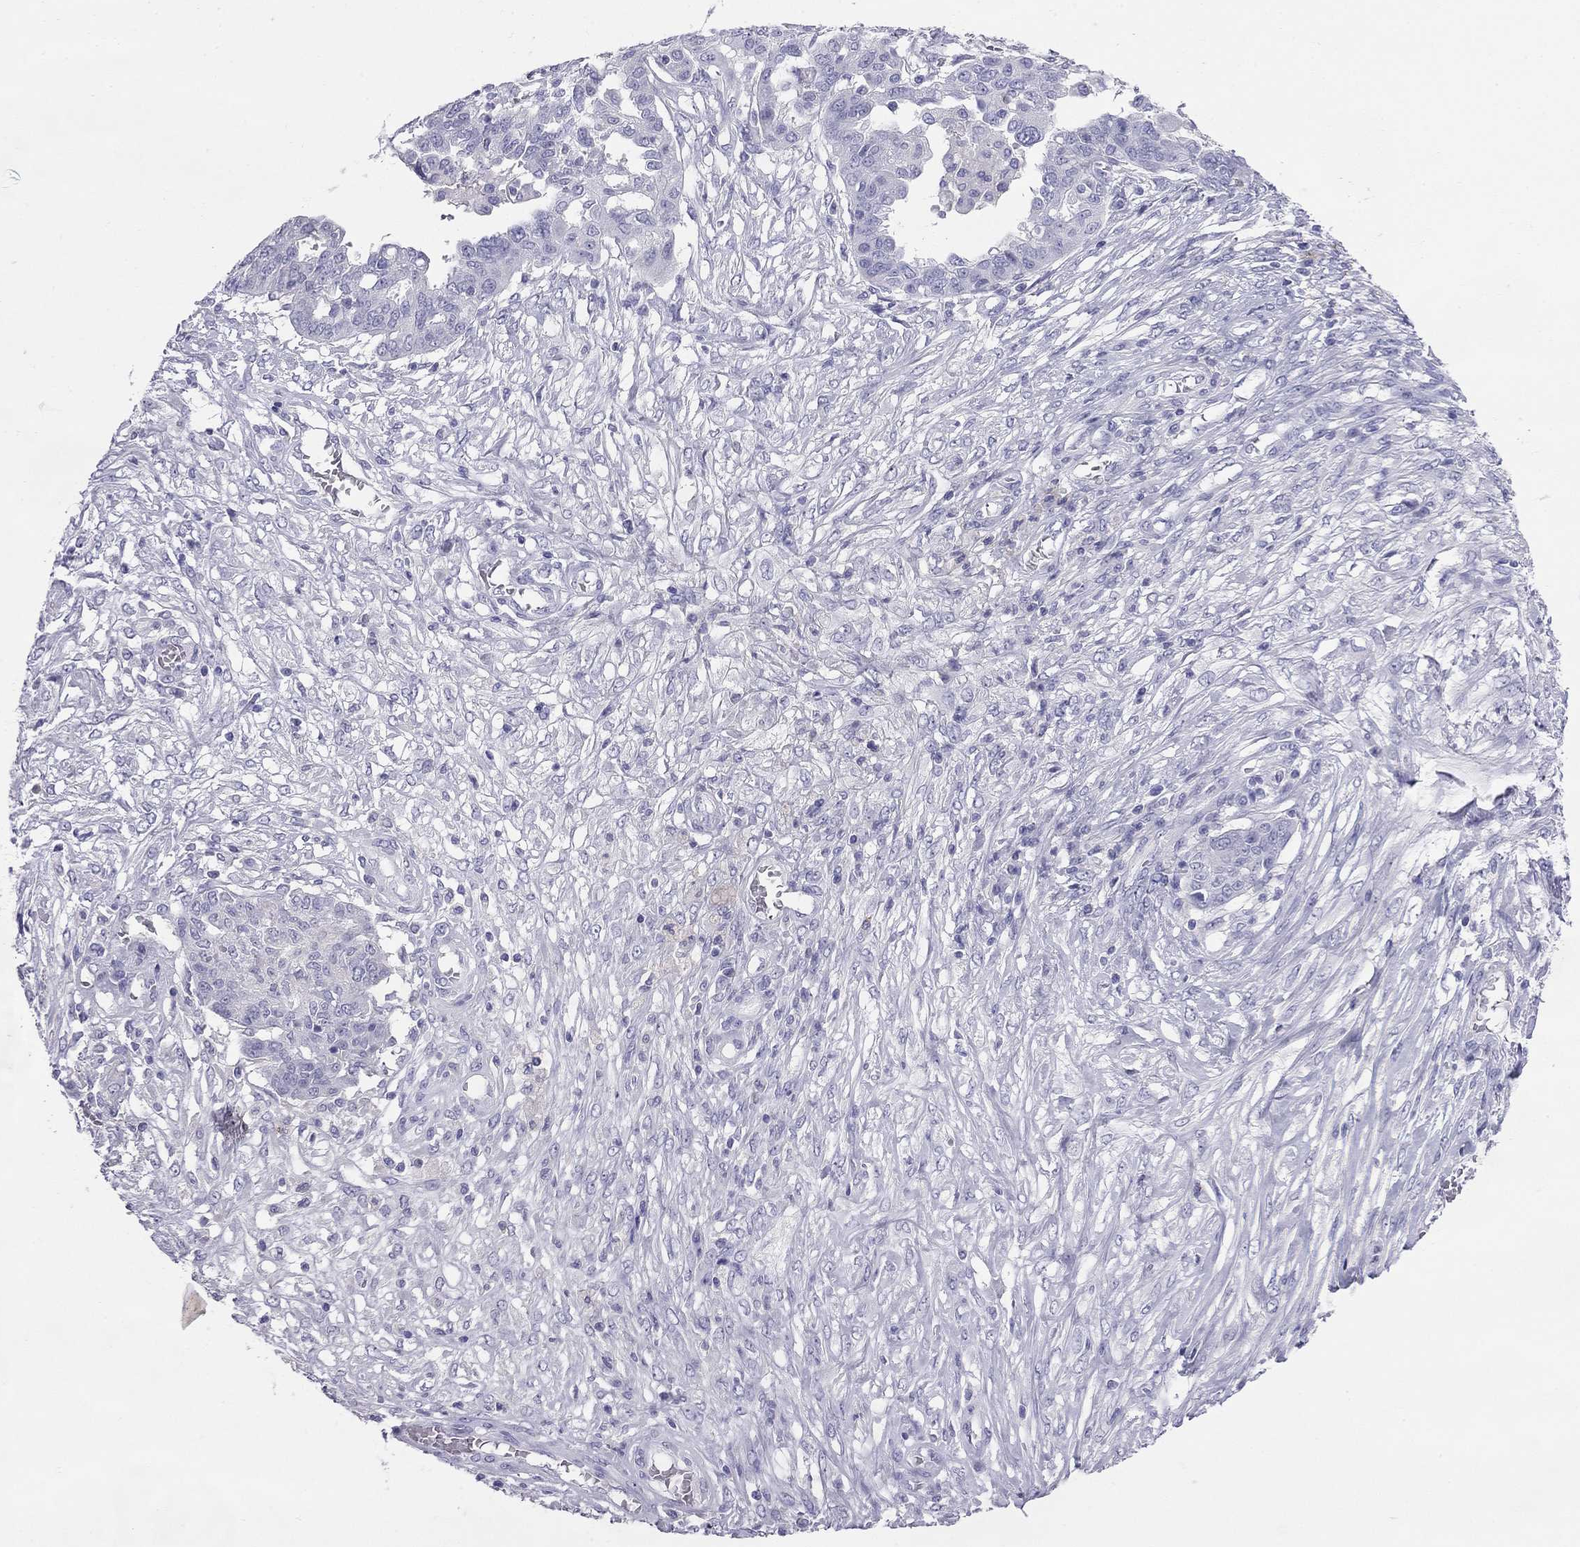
{"staining": {"intensity": "negative", "quantity": "none", "location": "none"}, "tissue": "ovarian cancer", "cell_type": "Tumor cells", "image_type": "cancer", "snomed": [{"axis": "morphology", "description": "Cystadenocarcinoma, serous, NOS"}, {"axis": "topography", "description": "Ovary"}], "caption": "Immunohistochemistry (IHC) of human serous cystadenocarcinoma (ovarian) reveals no staining in tumor cells.", "gene": "ODF4", "patient": {"sex": "female", "age": 67}}